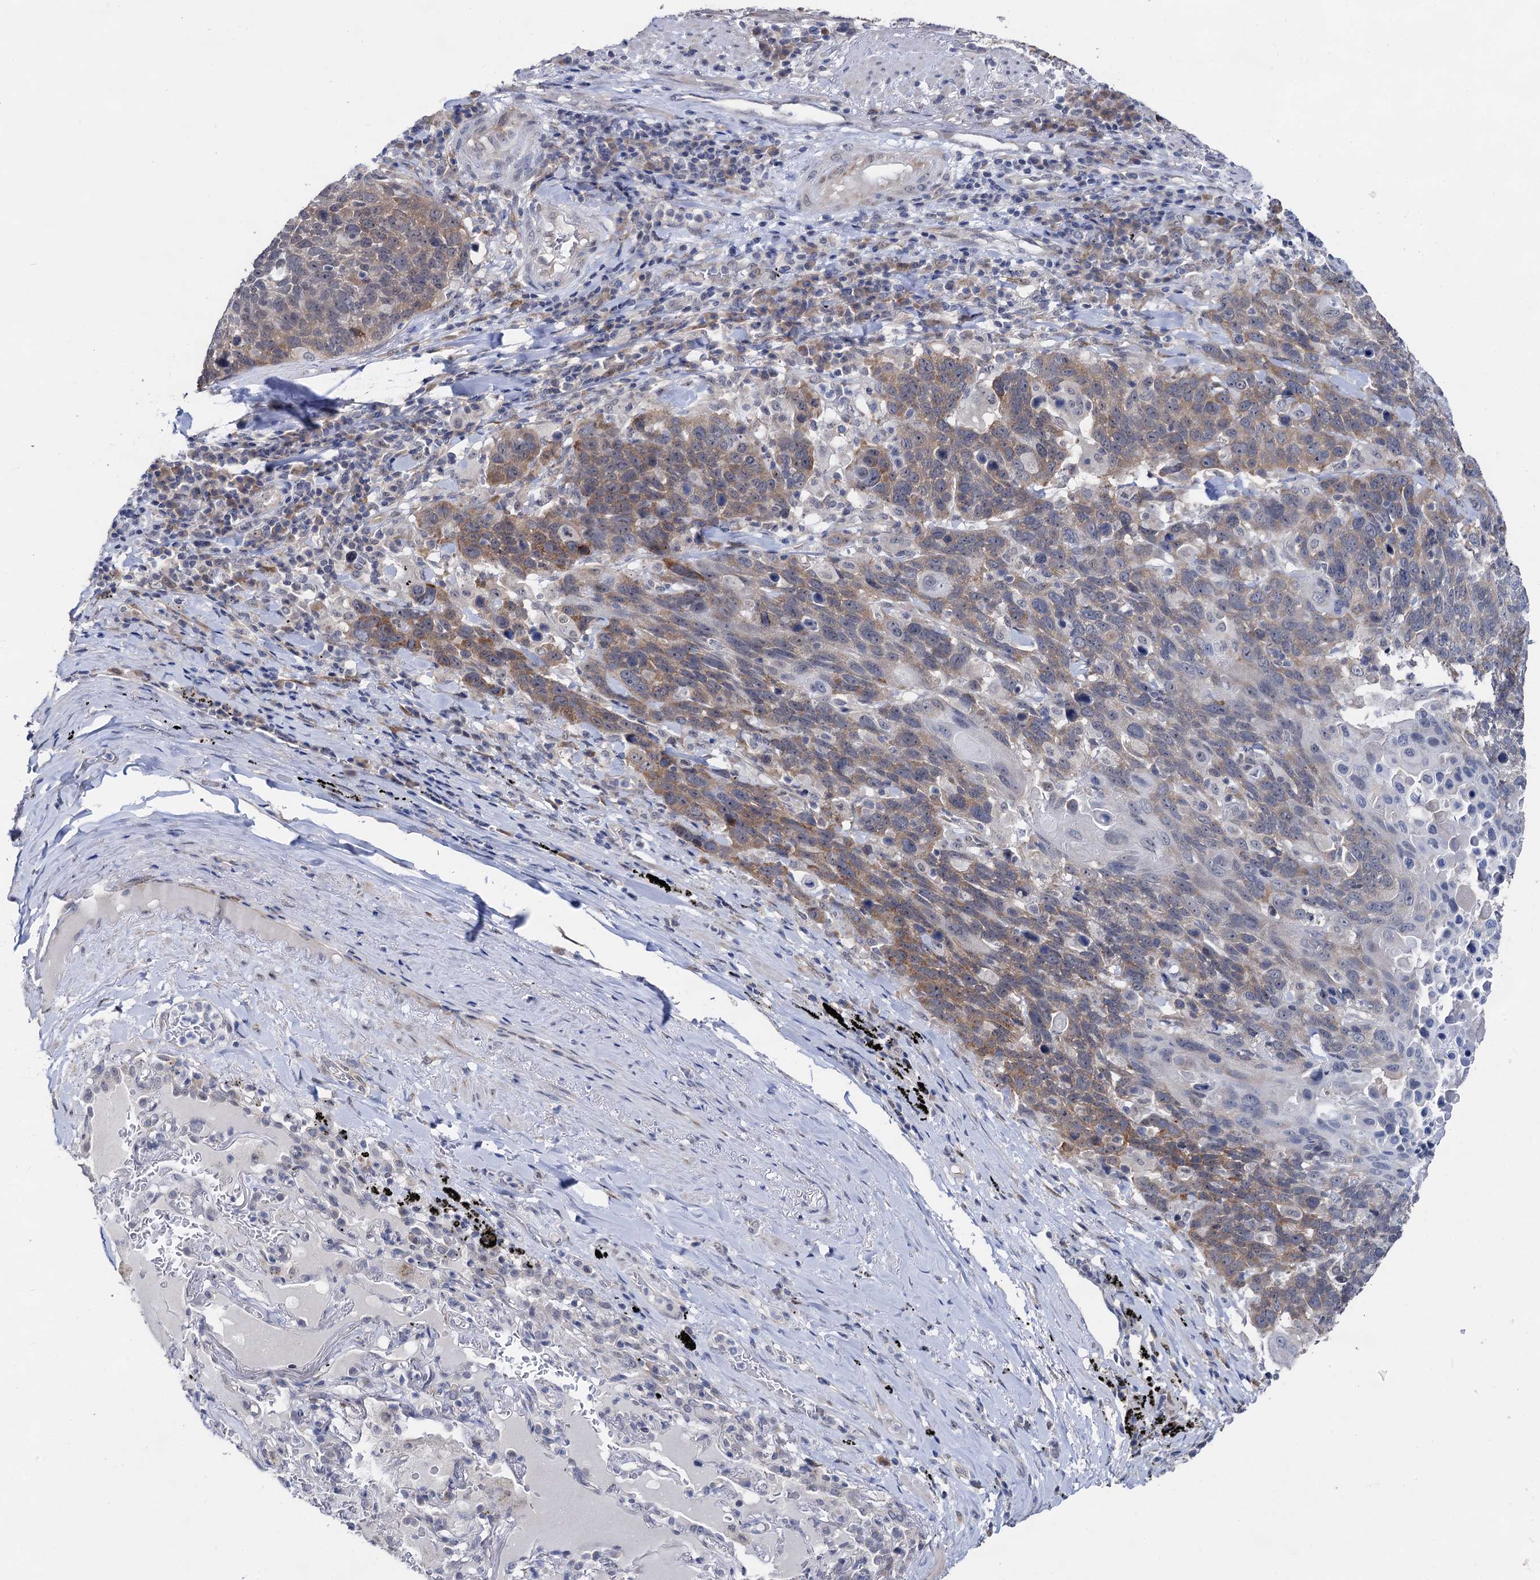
{"staining": {"intensity": "moderate", "quantity": "25%-75%", "location": "cytoplasmic/membranous"}, "tissue": "lung cancer", "cell_type": "Tumor cells", "image_type": "cancer", "snomed": [{"axis": "morphology", "description": "Squamous cell carcinoma, NOS"}, {"axis": "topography", "description": "Lung"}], "caption": "An immunohistochemistry (IHC) histopathology image of neoplastic tissue is shown. Protein staining in brown shows moderate cytoplasmic/membranous positivity in lung cancer within tumor cells.", "gene": "CAPRIN2", "patient": {"sex": "male", "age": 66}}